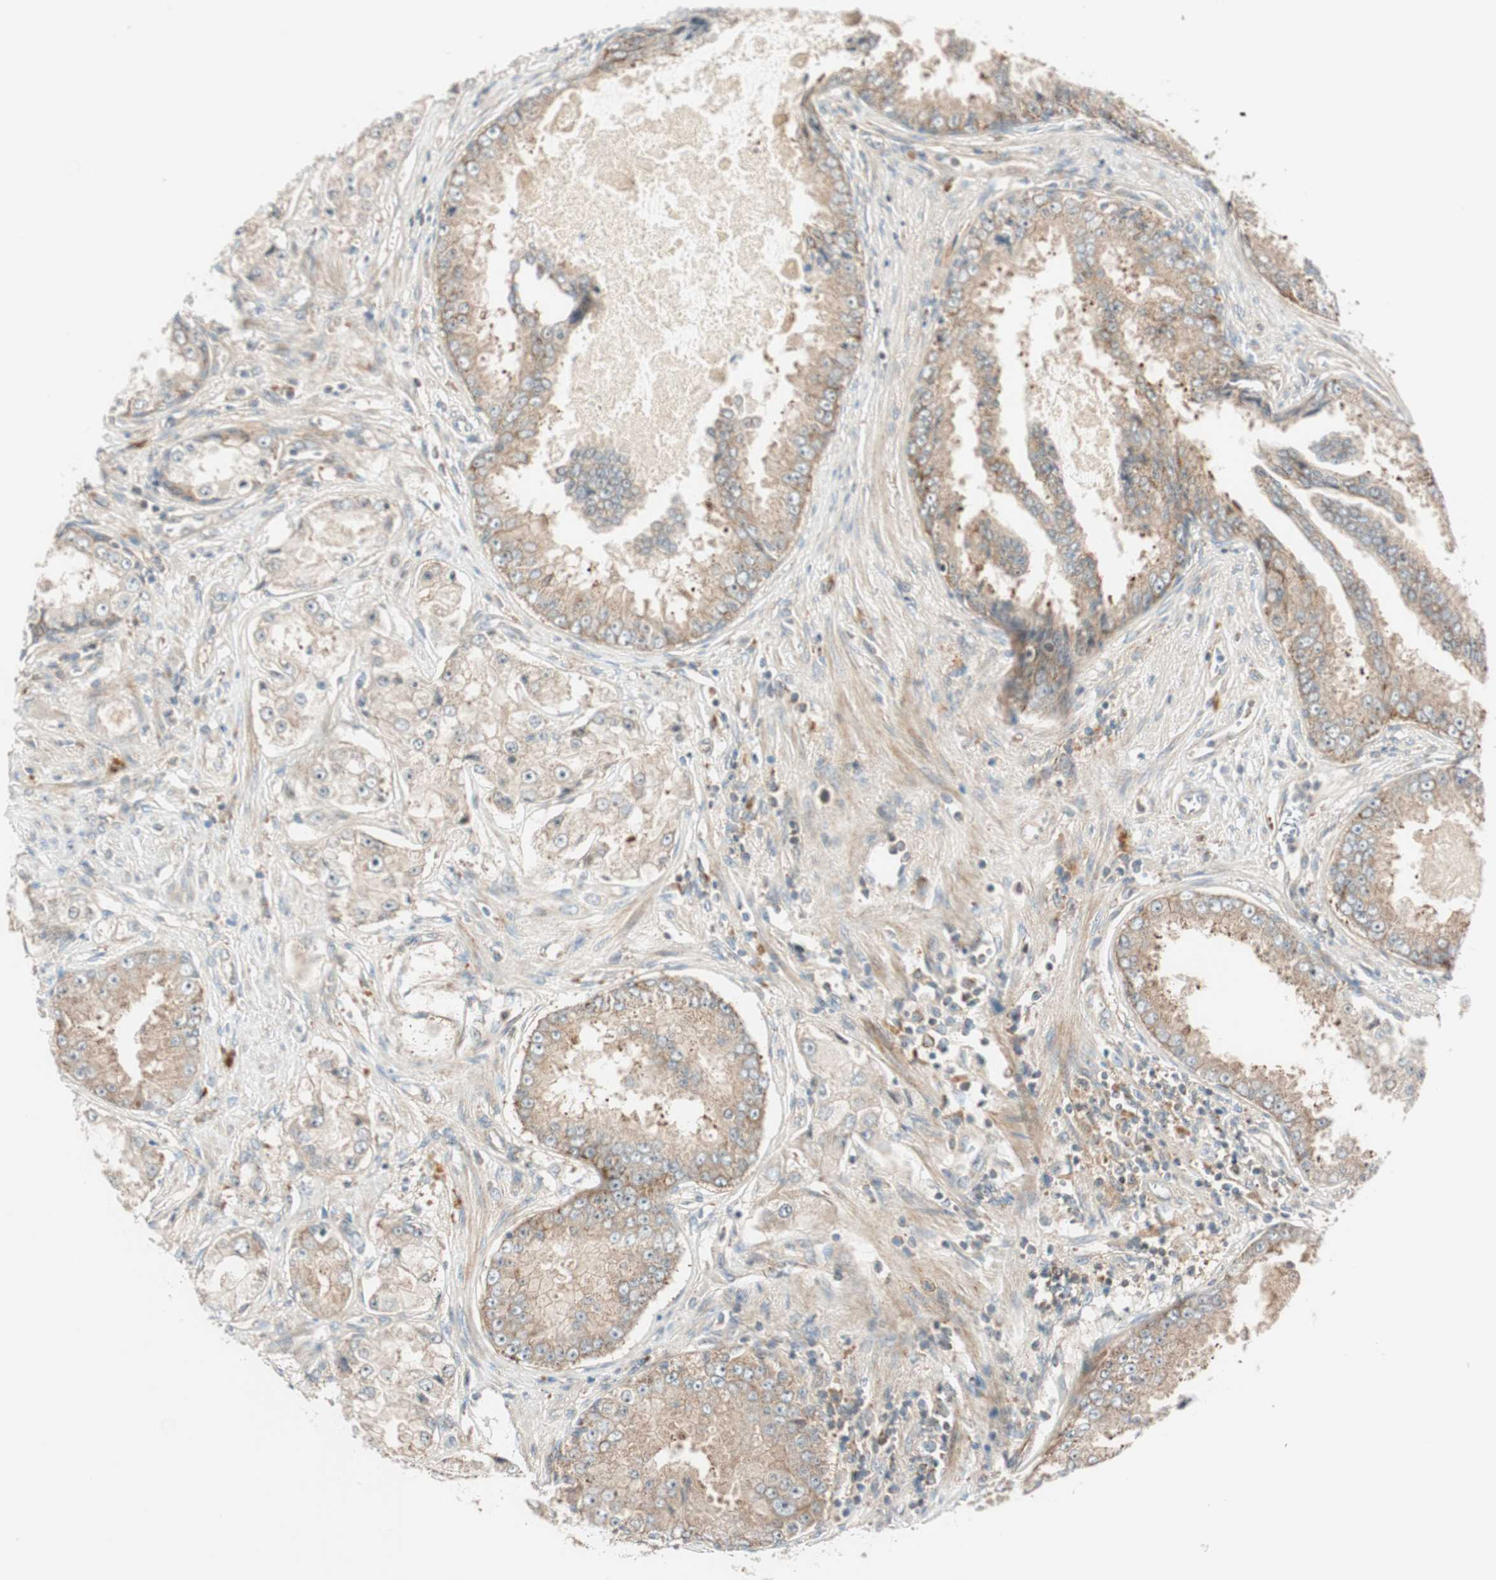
{"staining": {"intensity": "weak", "quantity": ">75%", "location": "cytoplasmic/membranous"}, "tissue": "prostate cancer", "cell_type": "Tumor cells", "image_type": "cancer", "snomed": [{"axis": "morphology", "description": "Adenocarcinoma, High grade"}, {"axis": "topography", "description": "Prostate"}], "caption": "A low amount of weak cytoplasmic/membranous expression is present in about >75% of tumor cells in prostate cancer tissue.", "gene": "ABI1", "patient": {"sex": "male", "age": 73}}